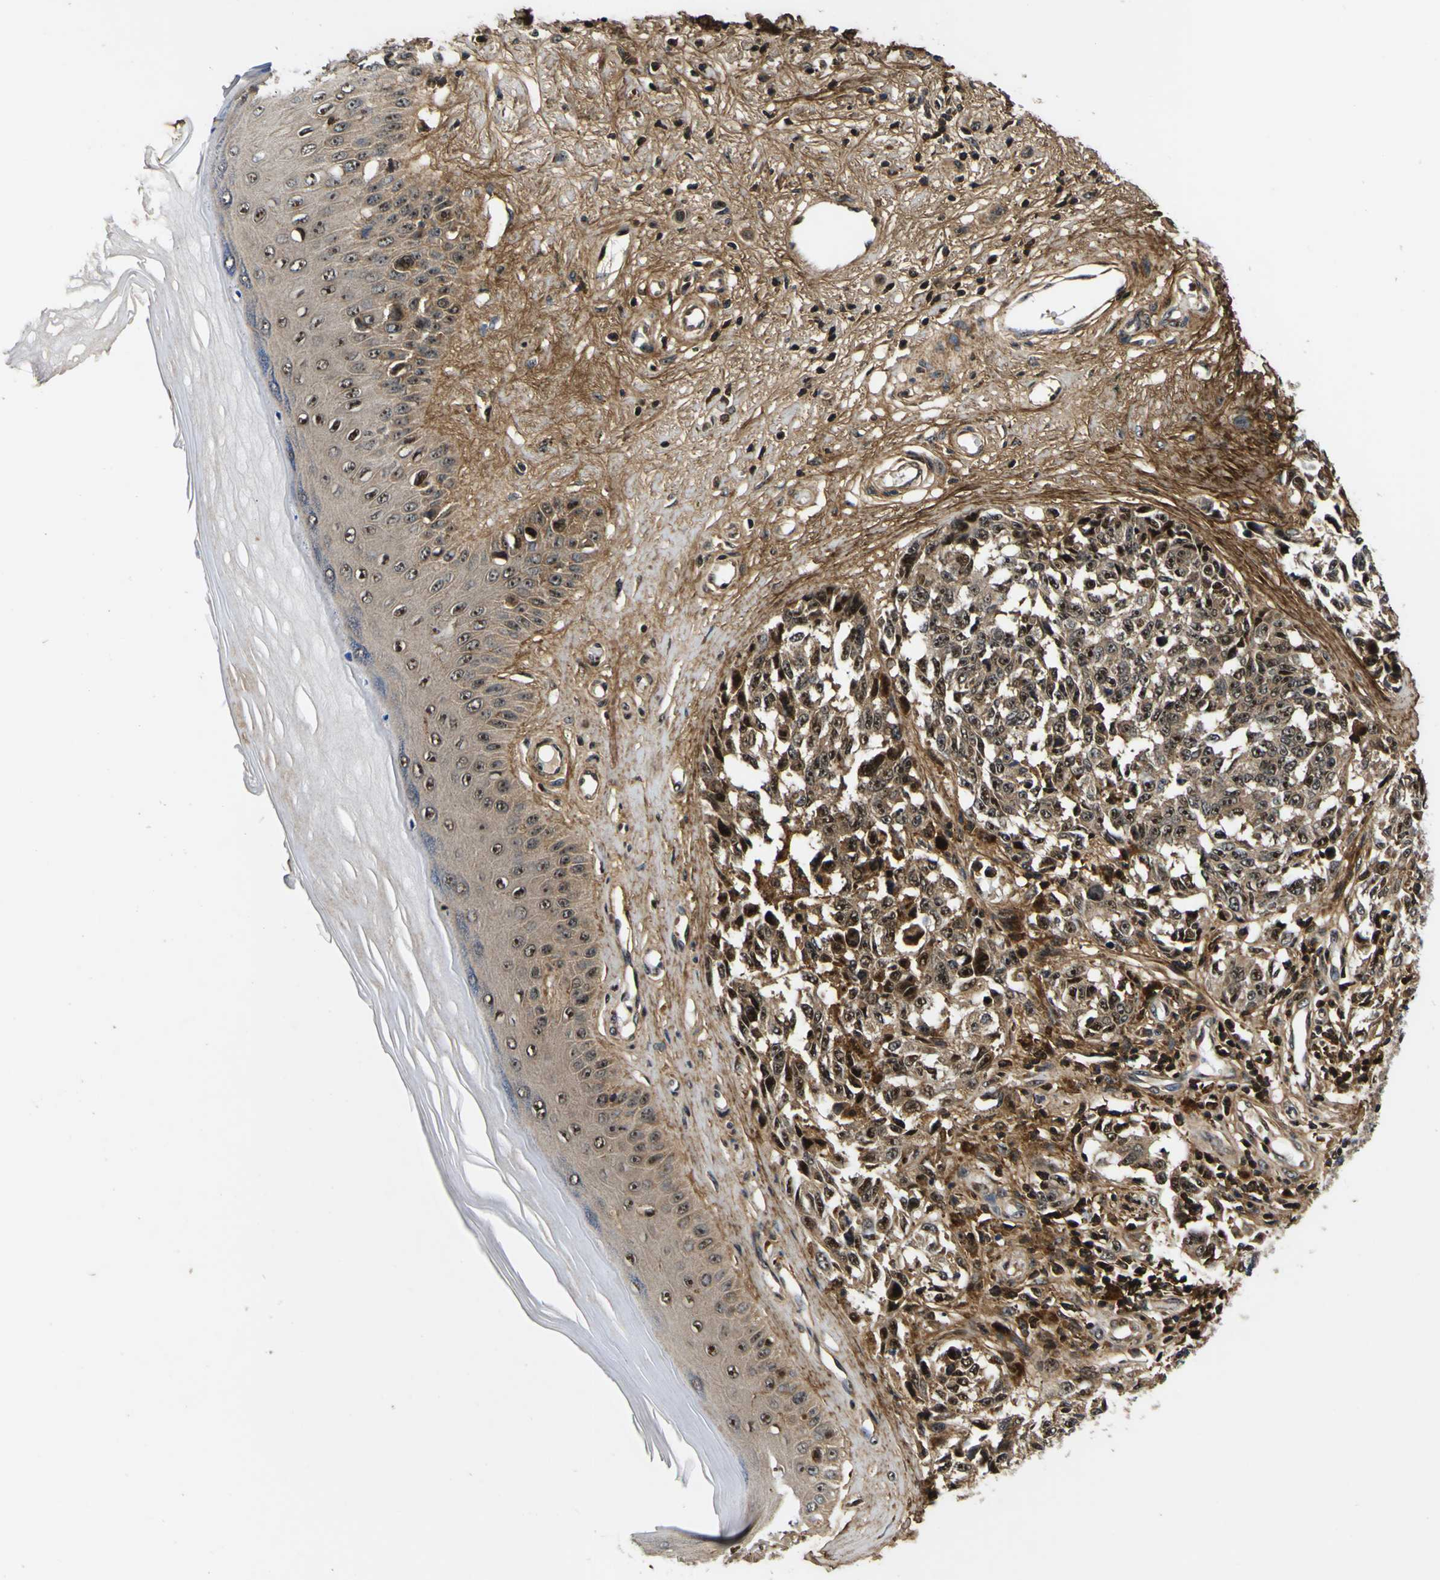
{"staining": {"intensity": "moderate", "quantity": ">75%", "location": "cytoplasmic/membranous,nuclear"}, "tissue": "melanoma", "cell_type": "Tumor cells", "image_type": "cancer", "snomed": [{"axis": "morphology", "description": "Malignant melanoma, NOS"}, {"axis": "topography", "description": "Skin"}], "caption": "Melanoma tissue shows moderate cytoplasmic/membranous and nuclear staining in approximately >75% of tumor cells", "gene": "LRP4", "patient": {"sex": "female", "age": 64}}